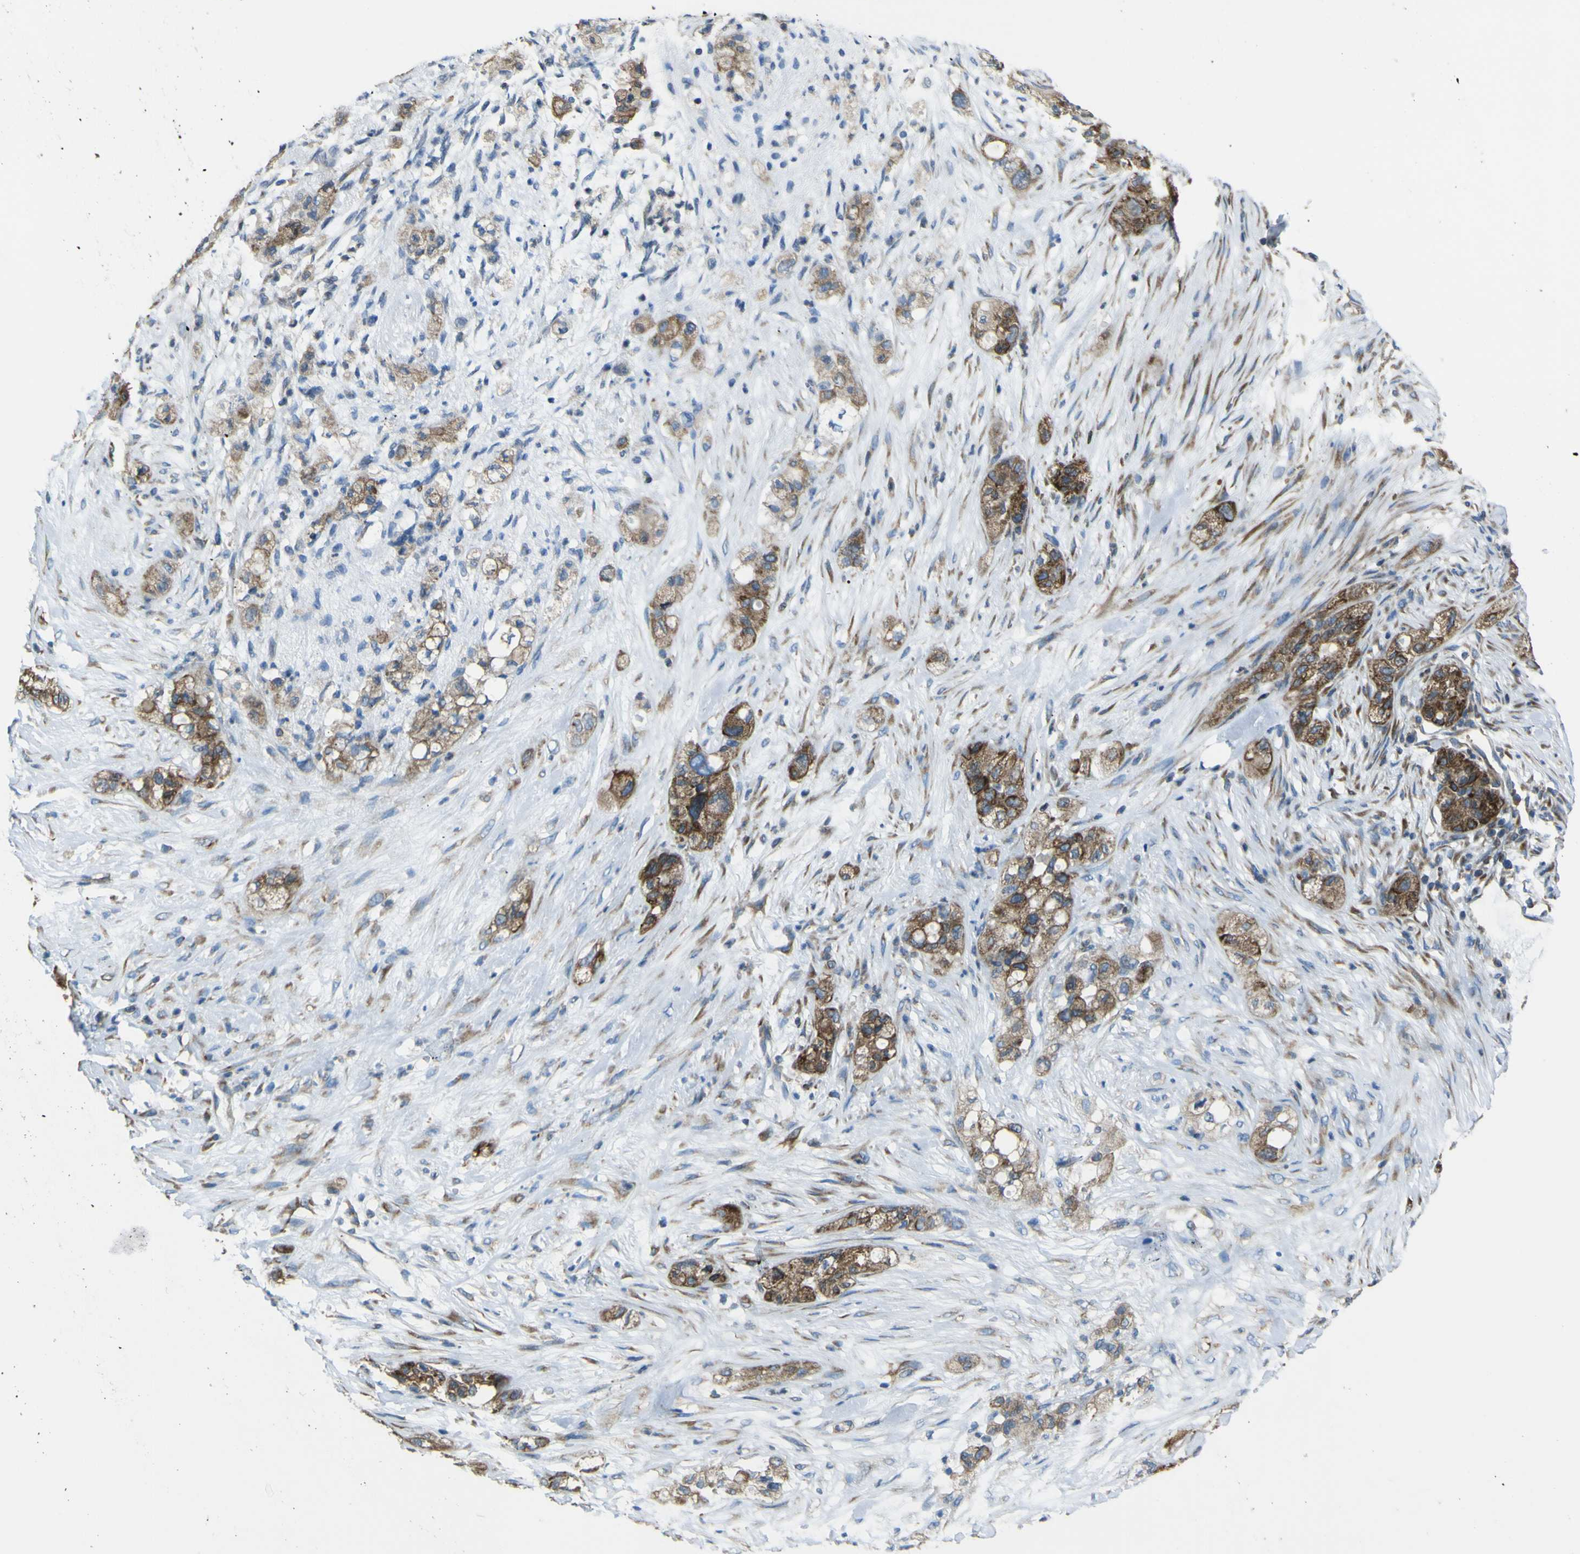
{"staining": {"intensity": "moderate", "quantity": ">75%", "location": "cytoplasmic/membranous"}, "tissue": "pancreatic cancer", "cell_type": "Tumor cells", "image_type": "cancer", "snomed": [{"axis": "morphology", "description": "Adenocarcinoma, NOS"}, {"axis": "topography", "description": "Pancreas"}], "caption": "This histopathology image displays immunohistochemistry (IHC) staining of adenocarcinoma (pancreatic), with medium moderate cytoplasmic/membranous expression in about >75% of tumor cells.", "gene": "STIM1", "patient": {"sex": "female", "age": 78}}